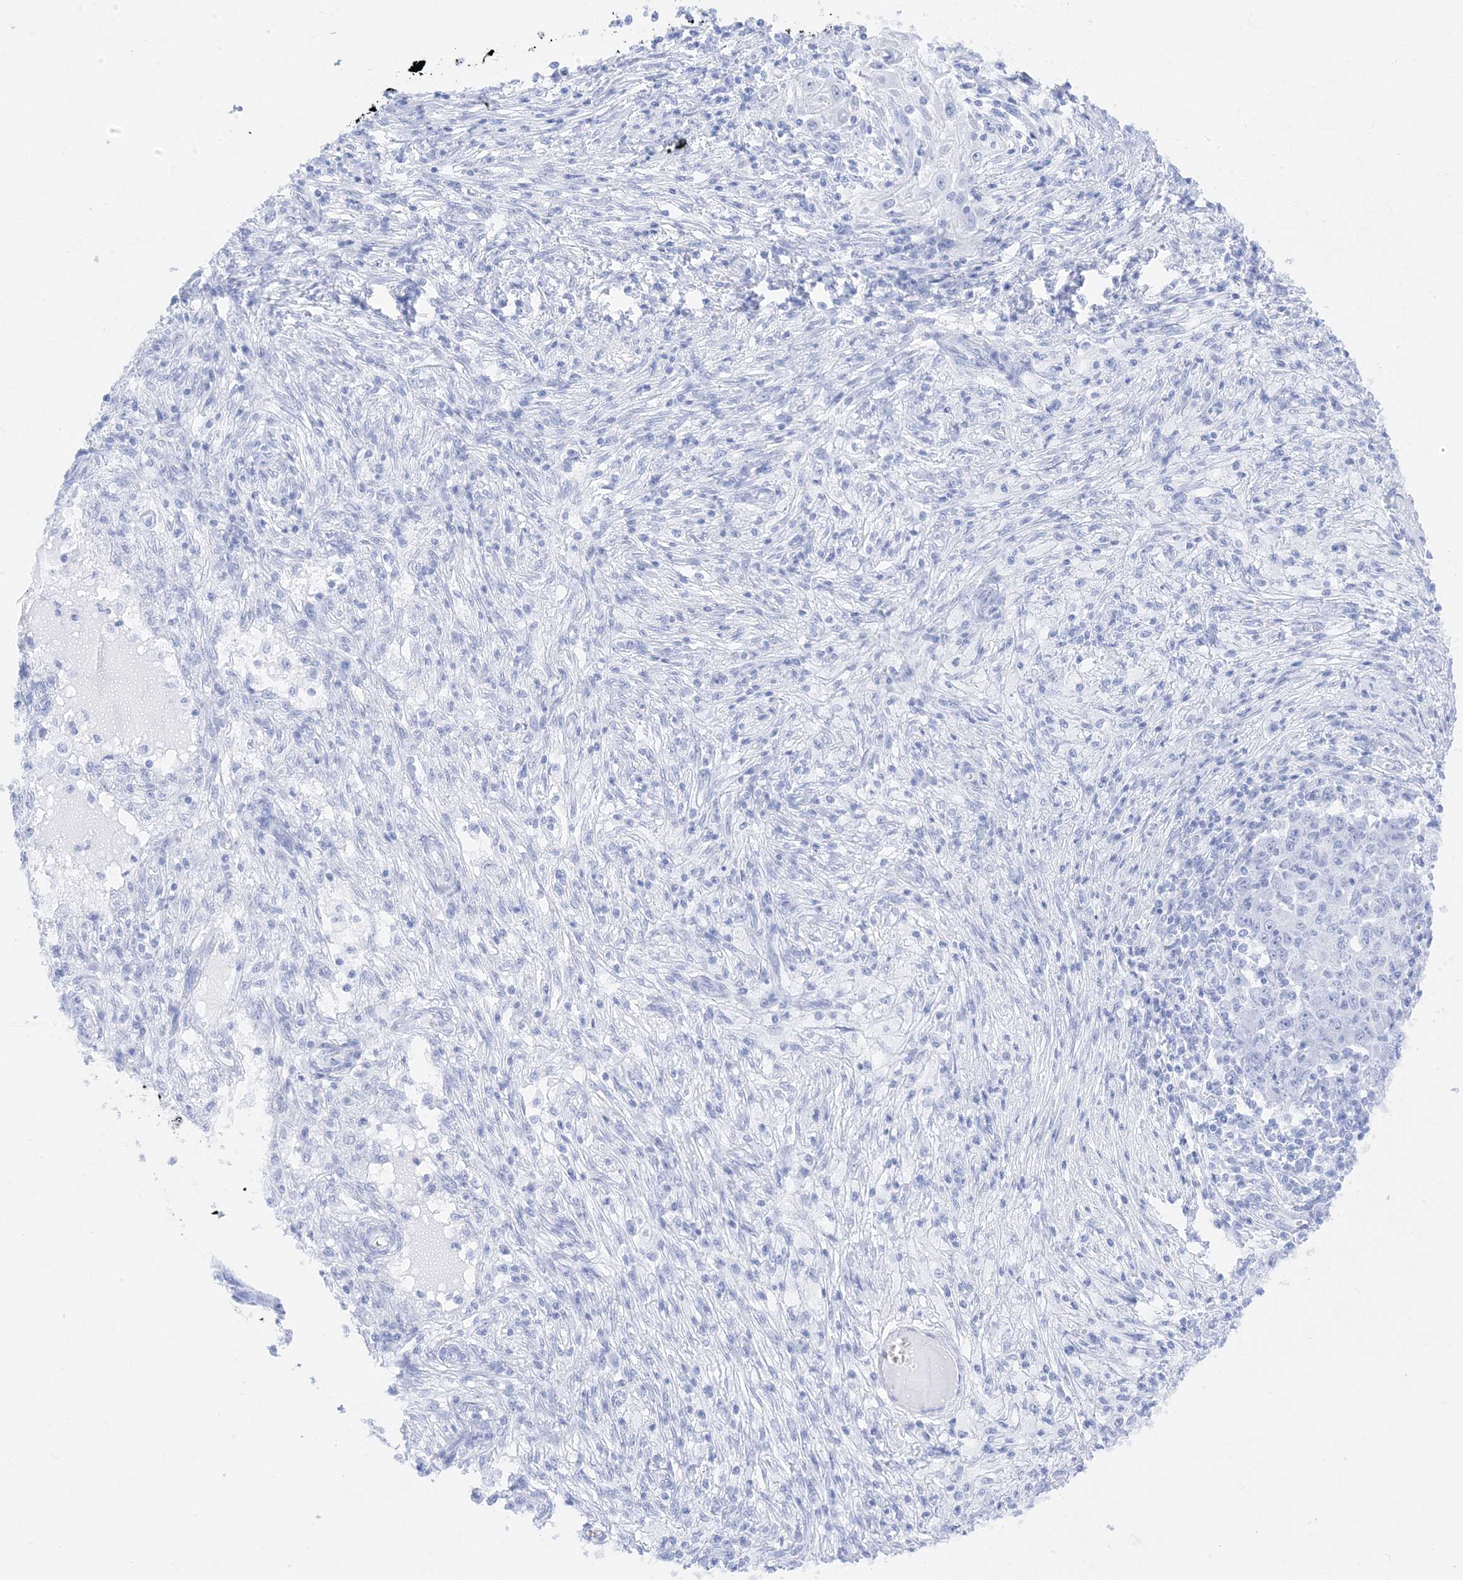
{"staining": {"intensity": "negative", "quantity": "none", "location": "none"}, "tissue": "ovarian cancer", "cell_type": "Tumor cells", "image_type": "cancer", "snomed": [{"axis": "morphology", "description": "Carcinoma, endometroid"}, {"axis": "topography", "description": "Ovary"}], "caption": "Immunohistochemical staining of ovarian cancer (endometroid carcinoma) exhibits no significant positivity in tumor cells. (DAB (3,3'-diaminobenzidine) immunohistochemistry (IHC) visualized using brightfield microscopy, high magnification).", "gene": "MUC17", "patient": {"sex": "female", "age": 42}}